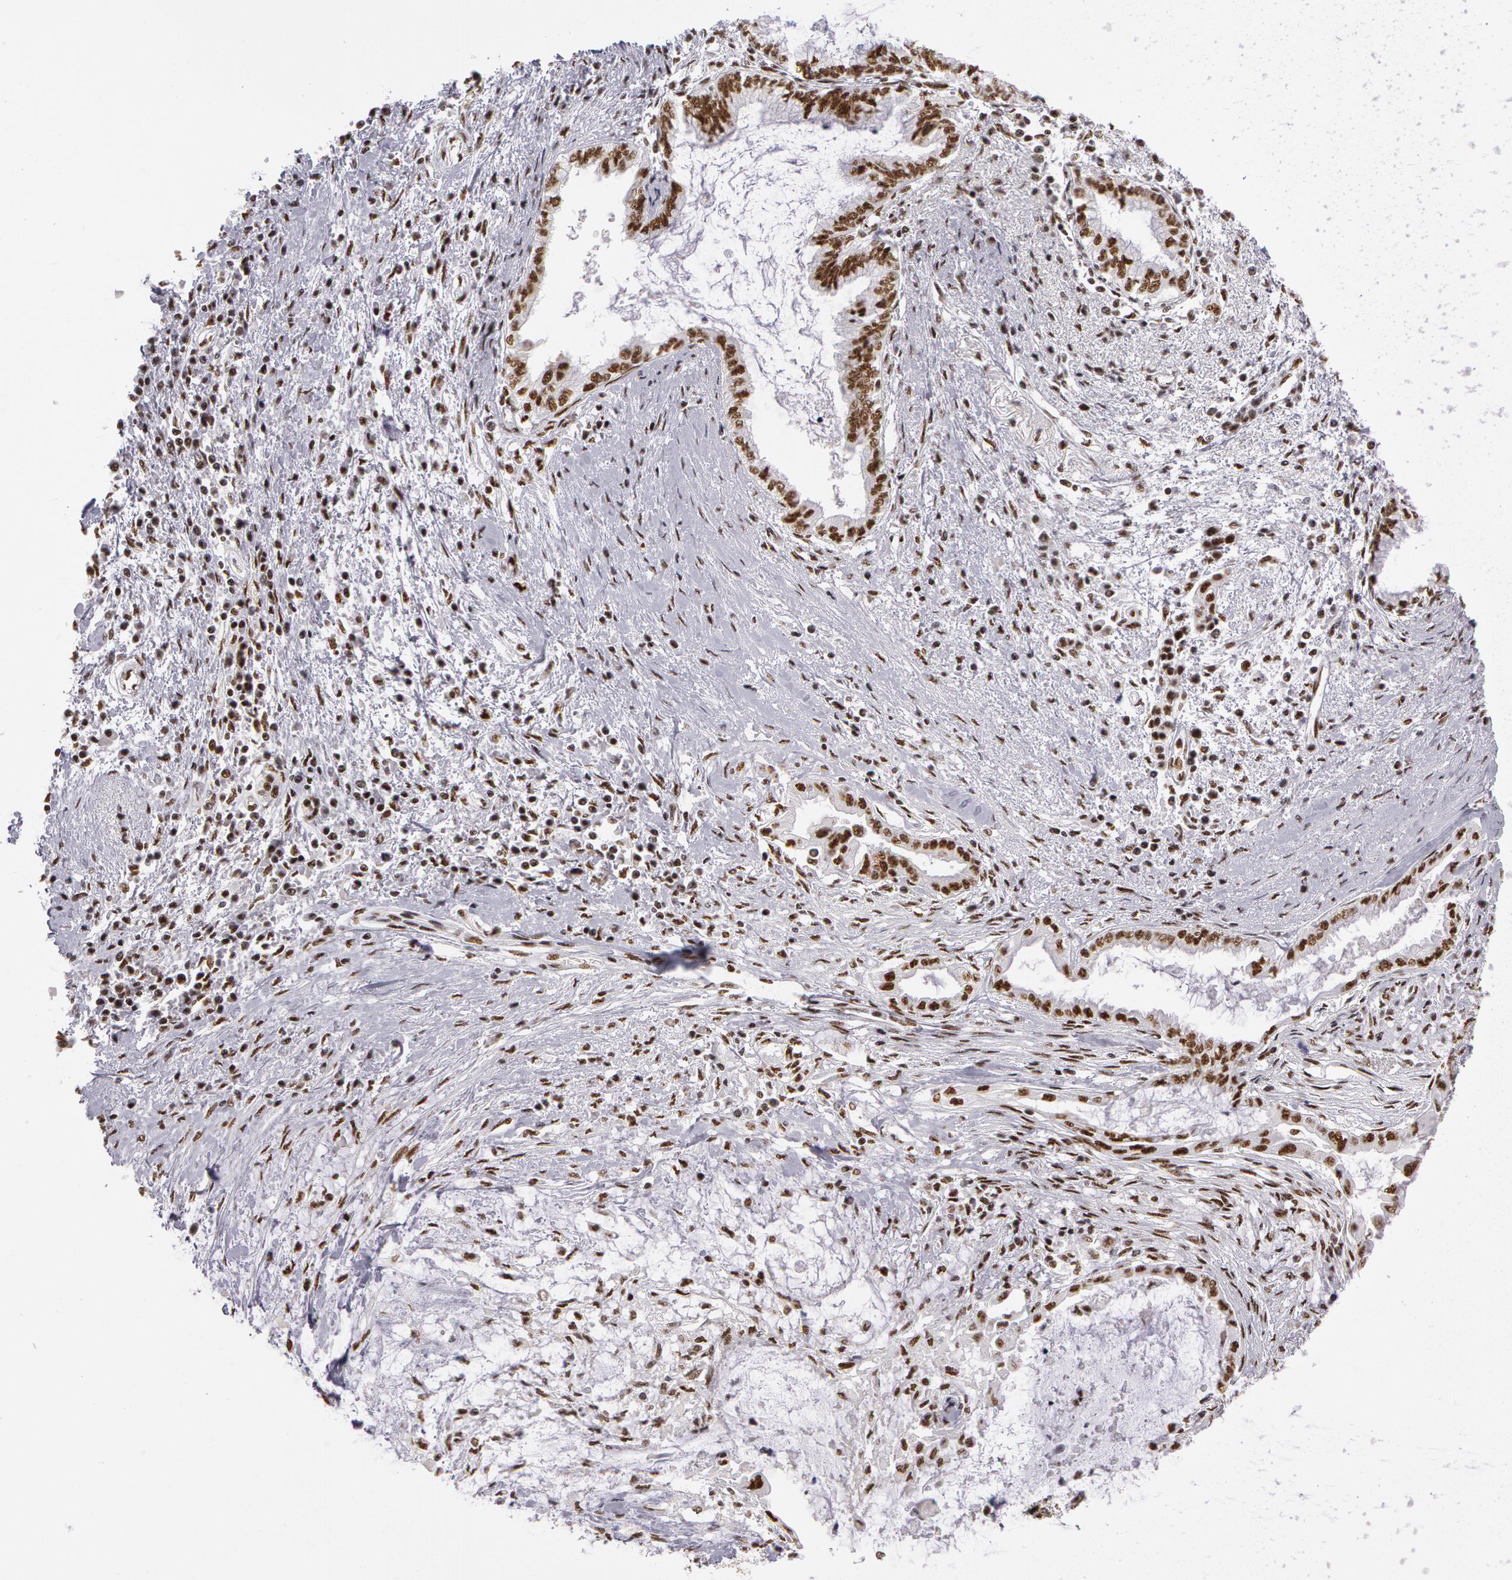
{"staining": {"intensity": "moderate", "quantity": ">75%", "location": "nuclear"}, "tissue": "pancreatic cancer", "cell_type": "Tumor cells", "image_type": "cancer", "snomed": [{"axis": "morphology", "description": "Adenocarcinoma, NOS"}, {"axis": "topography", "description": "Pancreas"}], "caption": "Tumor cells display medium levels of moderate nuclear expression in approximately >75% of cells in pancreatic cancer (adenocarcinoma).", "gene": "PNN", "patient": {"sex": "female", "age": 64}}